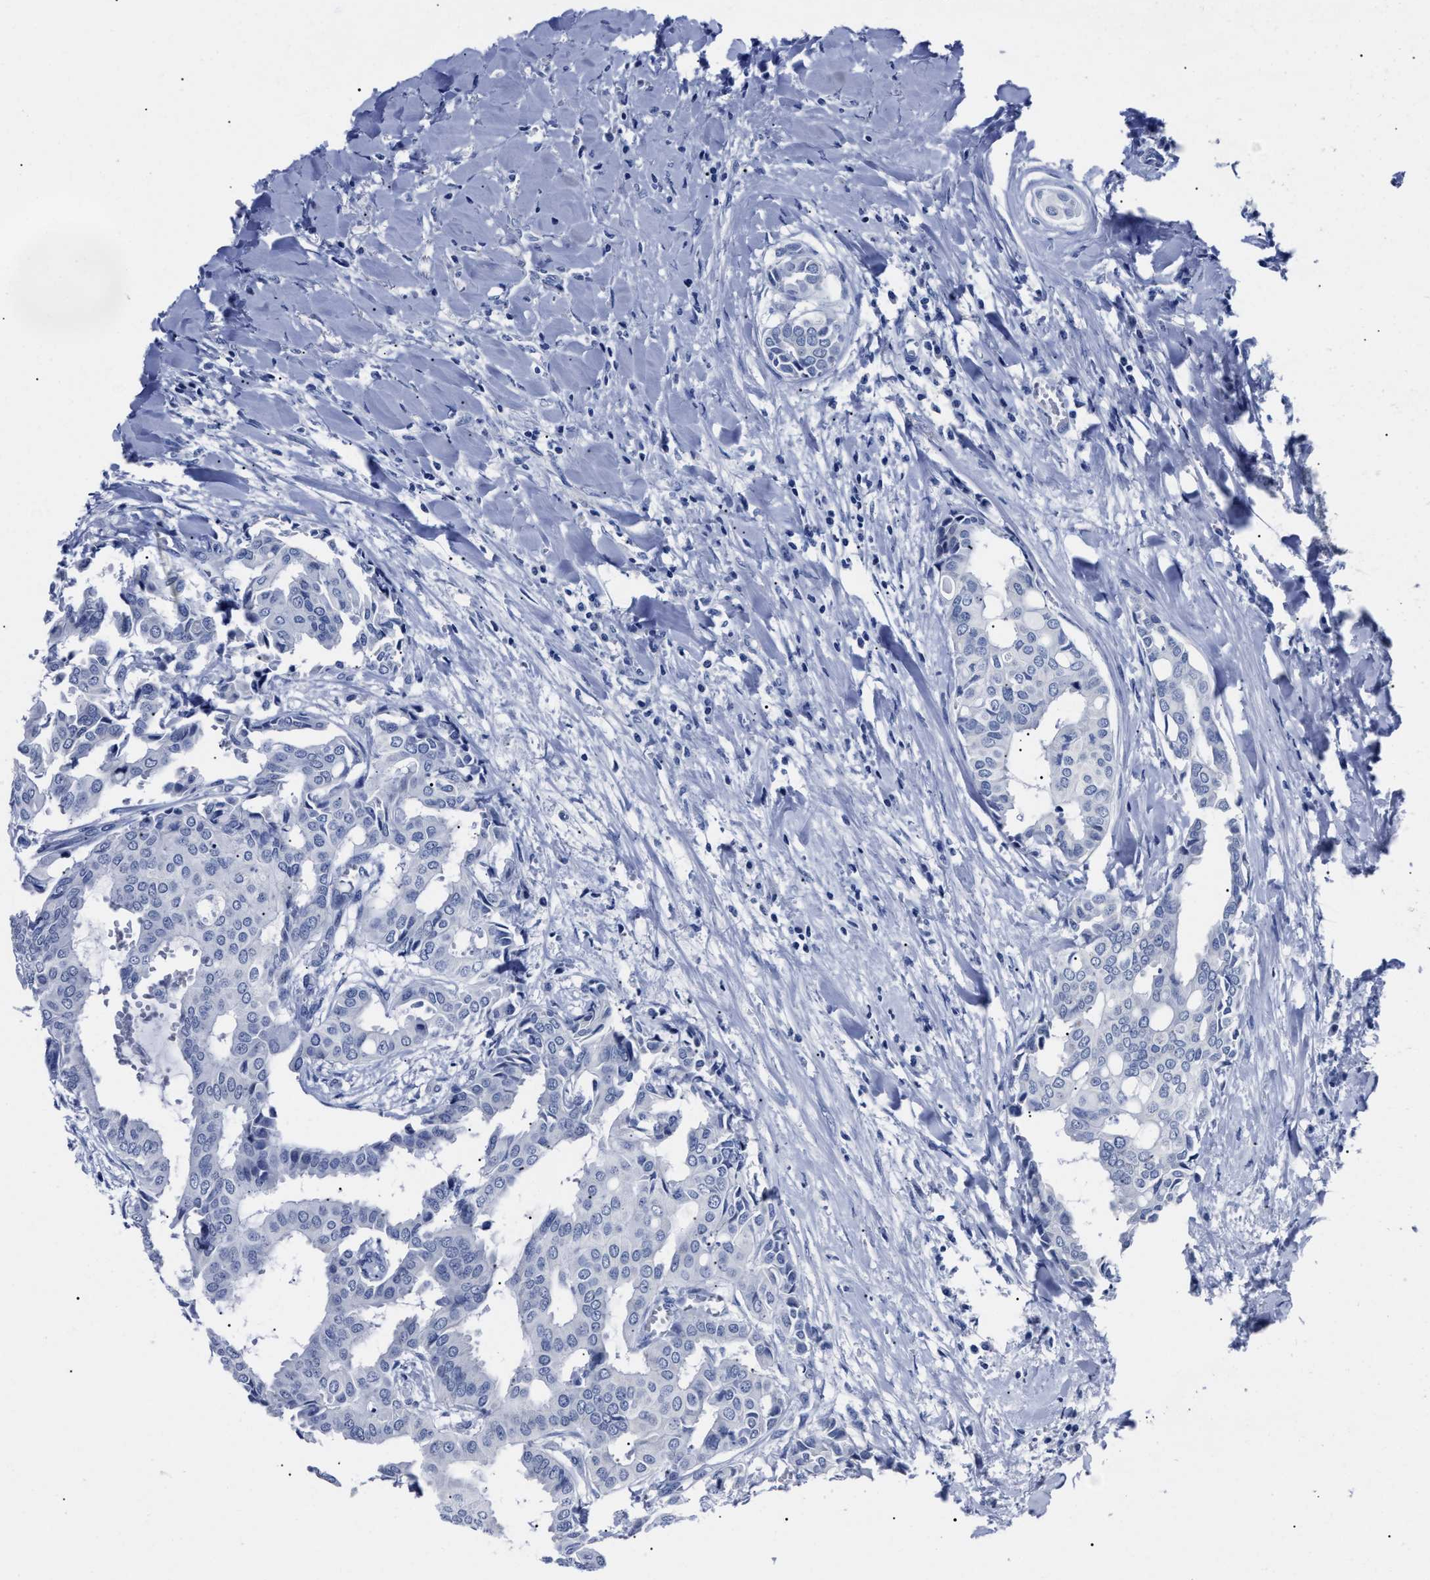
{"staining": {"intensity": "negative", "quantity": "none", "location": "none"}, "tissue": "head and neck cancer", "cell_type": "Tumor cells", "image_type": "cancer", "snomed": [{"axis": "morphology", "description": "Adenocarcinoma, NOS"}, {"axis": "topography", "description": "Salivary gland"}, {"axis": "topography", "description": "Head-Neck"}], "caption": "The micrograph exhibits no significant positivity in tumor cells of head and neck cancer (adenocarcinoma).", "gene": "ALPG", "patient": {"sex": "female", "age": 59}}